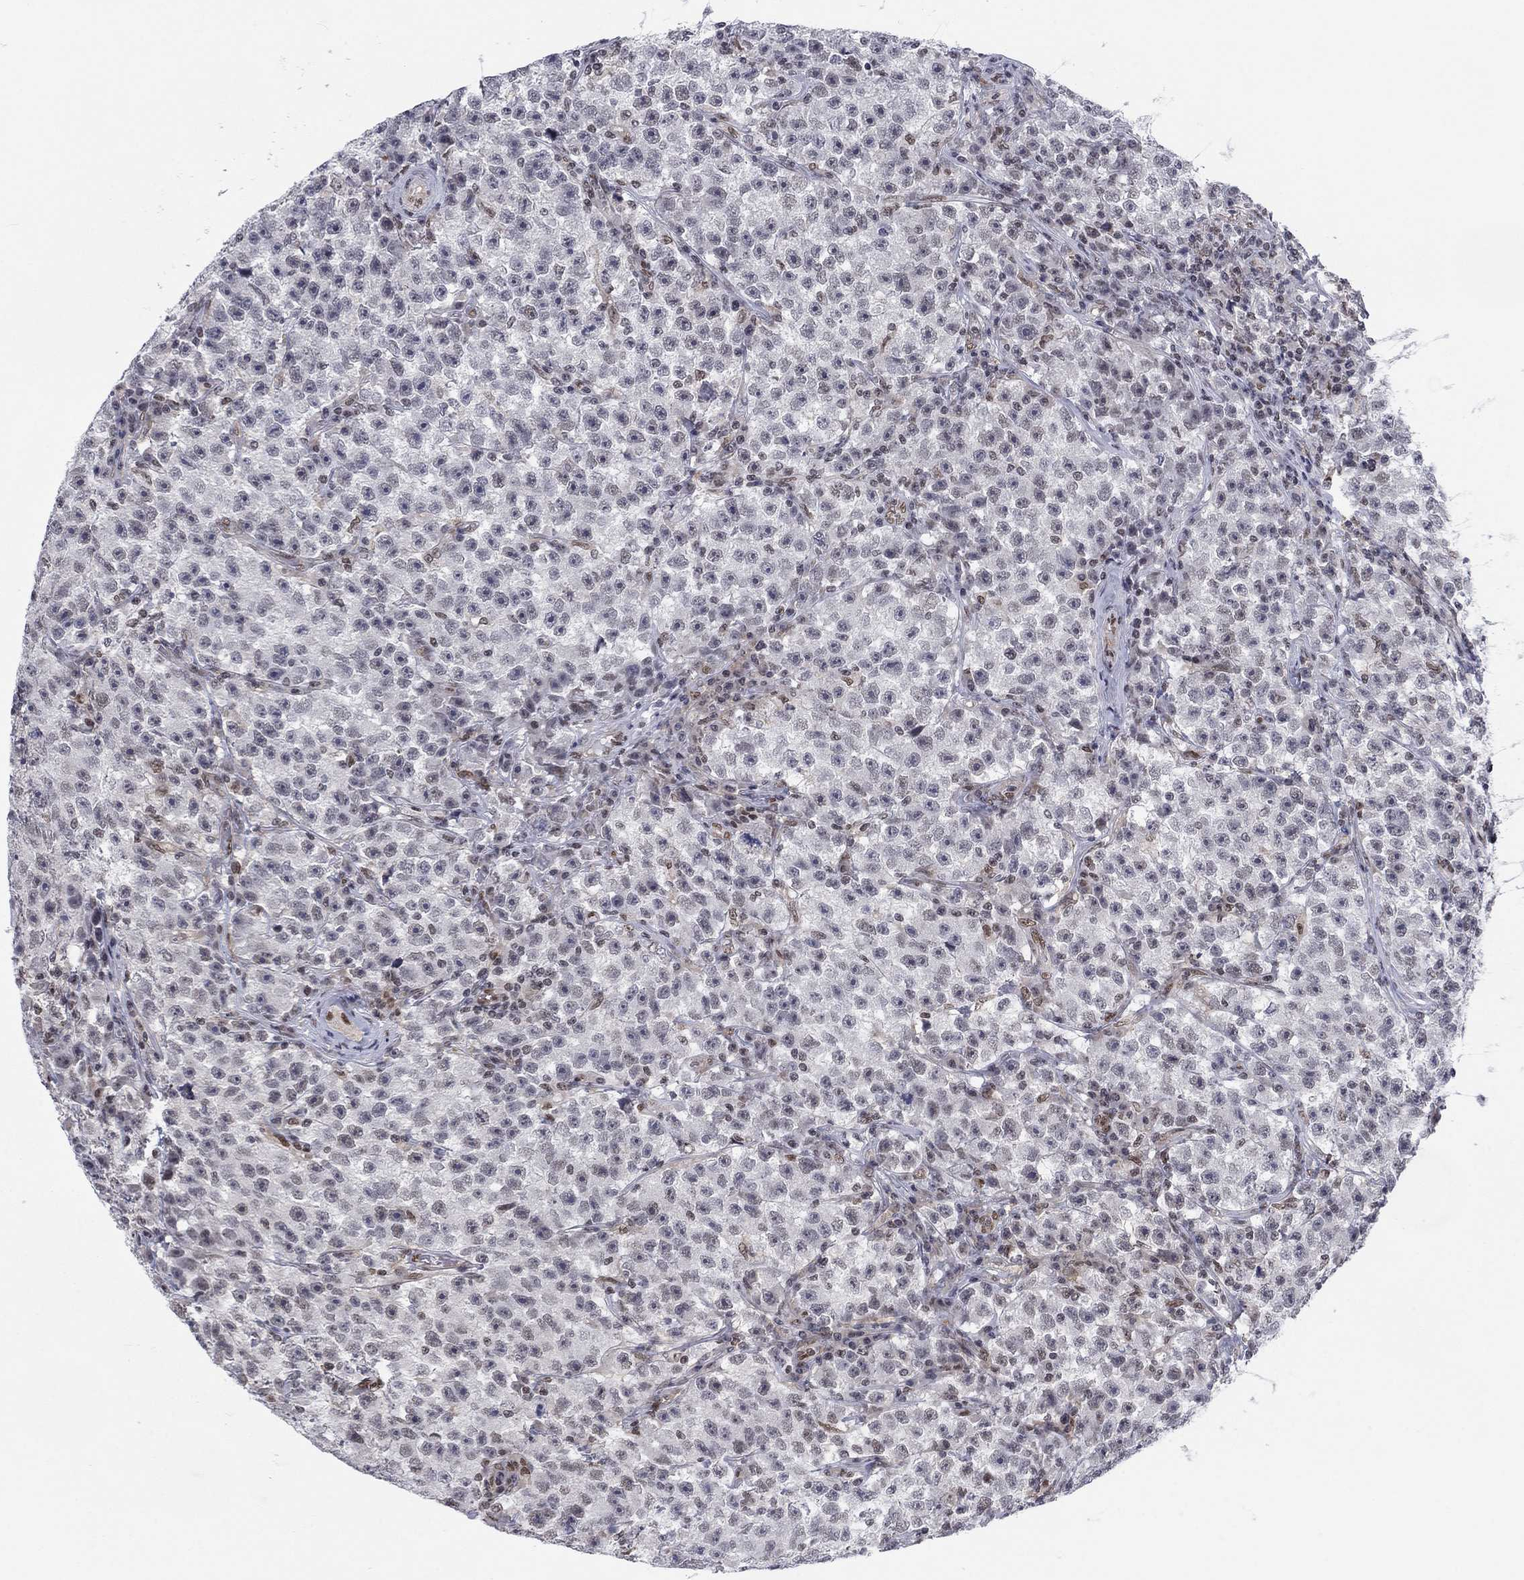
{"staining": {"intensity": "negative", "quantity": "none", "location": "none"}, "tissue": "testis cancer", "cell_type": "Tumor cells", "image_type": "cancer", "snomed": [{"axis": "morphology", "description": "Seminoma, NOS"}, {"axis": "topography", "description": "Testis"}], "caption": "This is an immunohistochemistry image of human testis cancer (seminoma). There is no positivity in tumor cells.", "gene": "FYTTD1", "patient": {"sex": "male", "age": 22}}